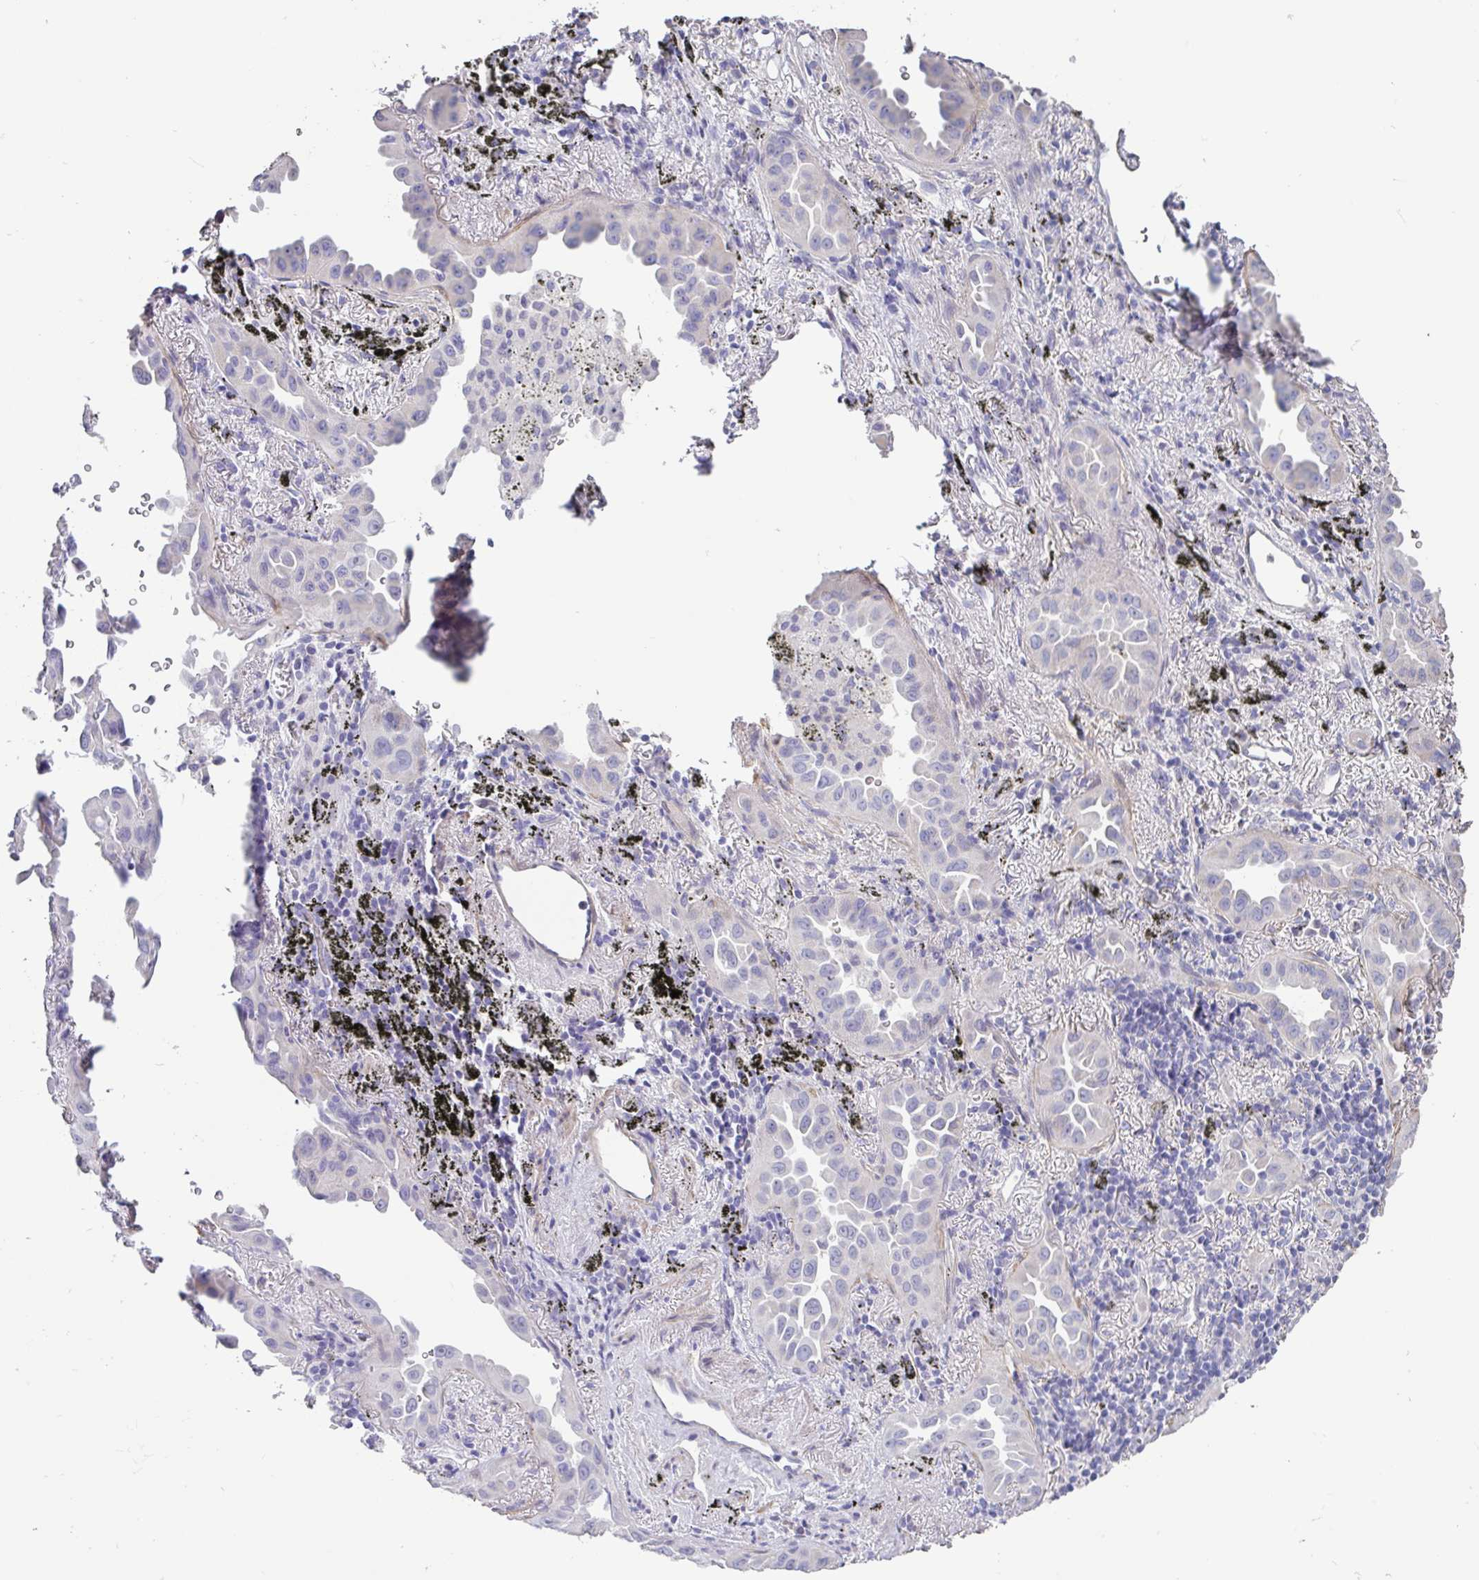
{"staining": {"intensity": "negative", "quantity": "none", "location": "none"}, "tissue": "lung cancer", "cell_type": "Tumor cells", "image_type": "cancer", "snomed": [{"axis": "morphology", "description": "Adenocarcinoma, NOS"}, {"axis": "topography", "description": "Lung"}], "caption": "There is no significant staining in tumor cells of lung adenocarcinoma.", "gene": "PYGM", "patient": {"sex": "male", "age": 68}}